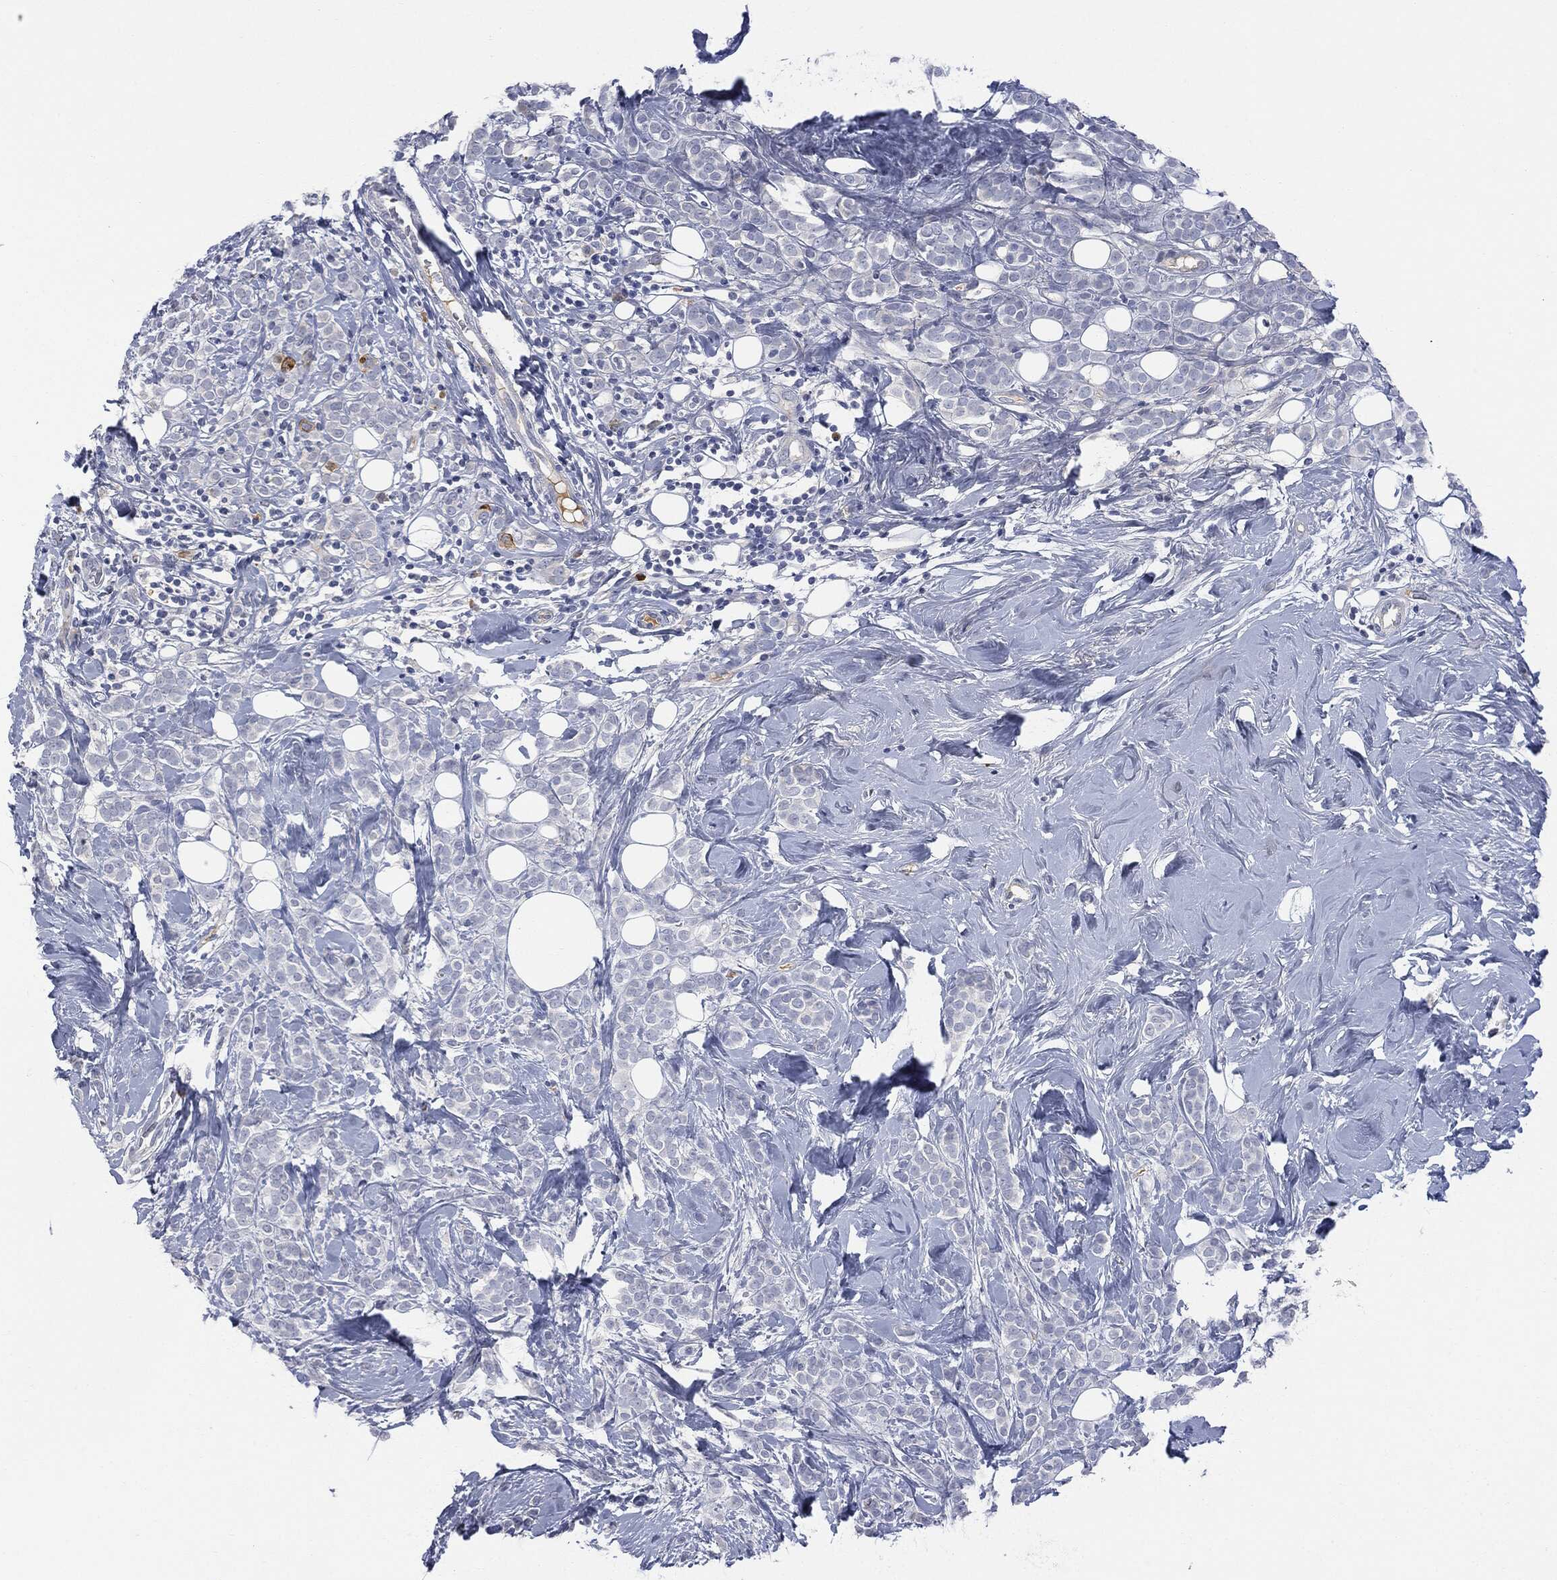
{"staining": {"intensity": "negative", "quantity": "none", "location": "none"}, "tissue": "breast cancer", "cell_type": "Tumor cells", "image_type": "cancer", "snomed": [{"axis": "morphology", "description": "Lobular carcinoma"}, {"axis": "topography", "description": "Breast"}], "caption": "Breast cancer stained for a protein using immunohistochemistry (IHC) reveals no expression tumor cells.", "gene": "BTK", "patient": {"sex": "female", "age": 49}}